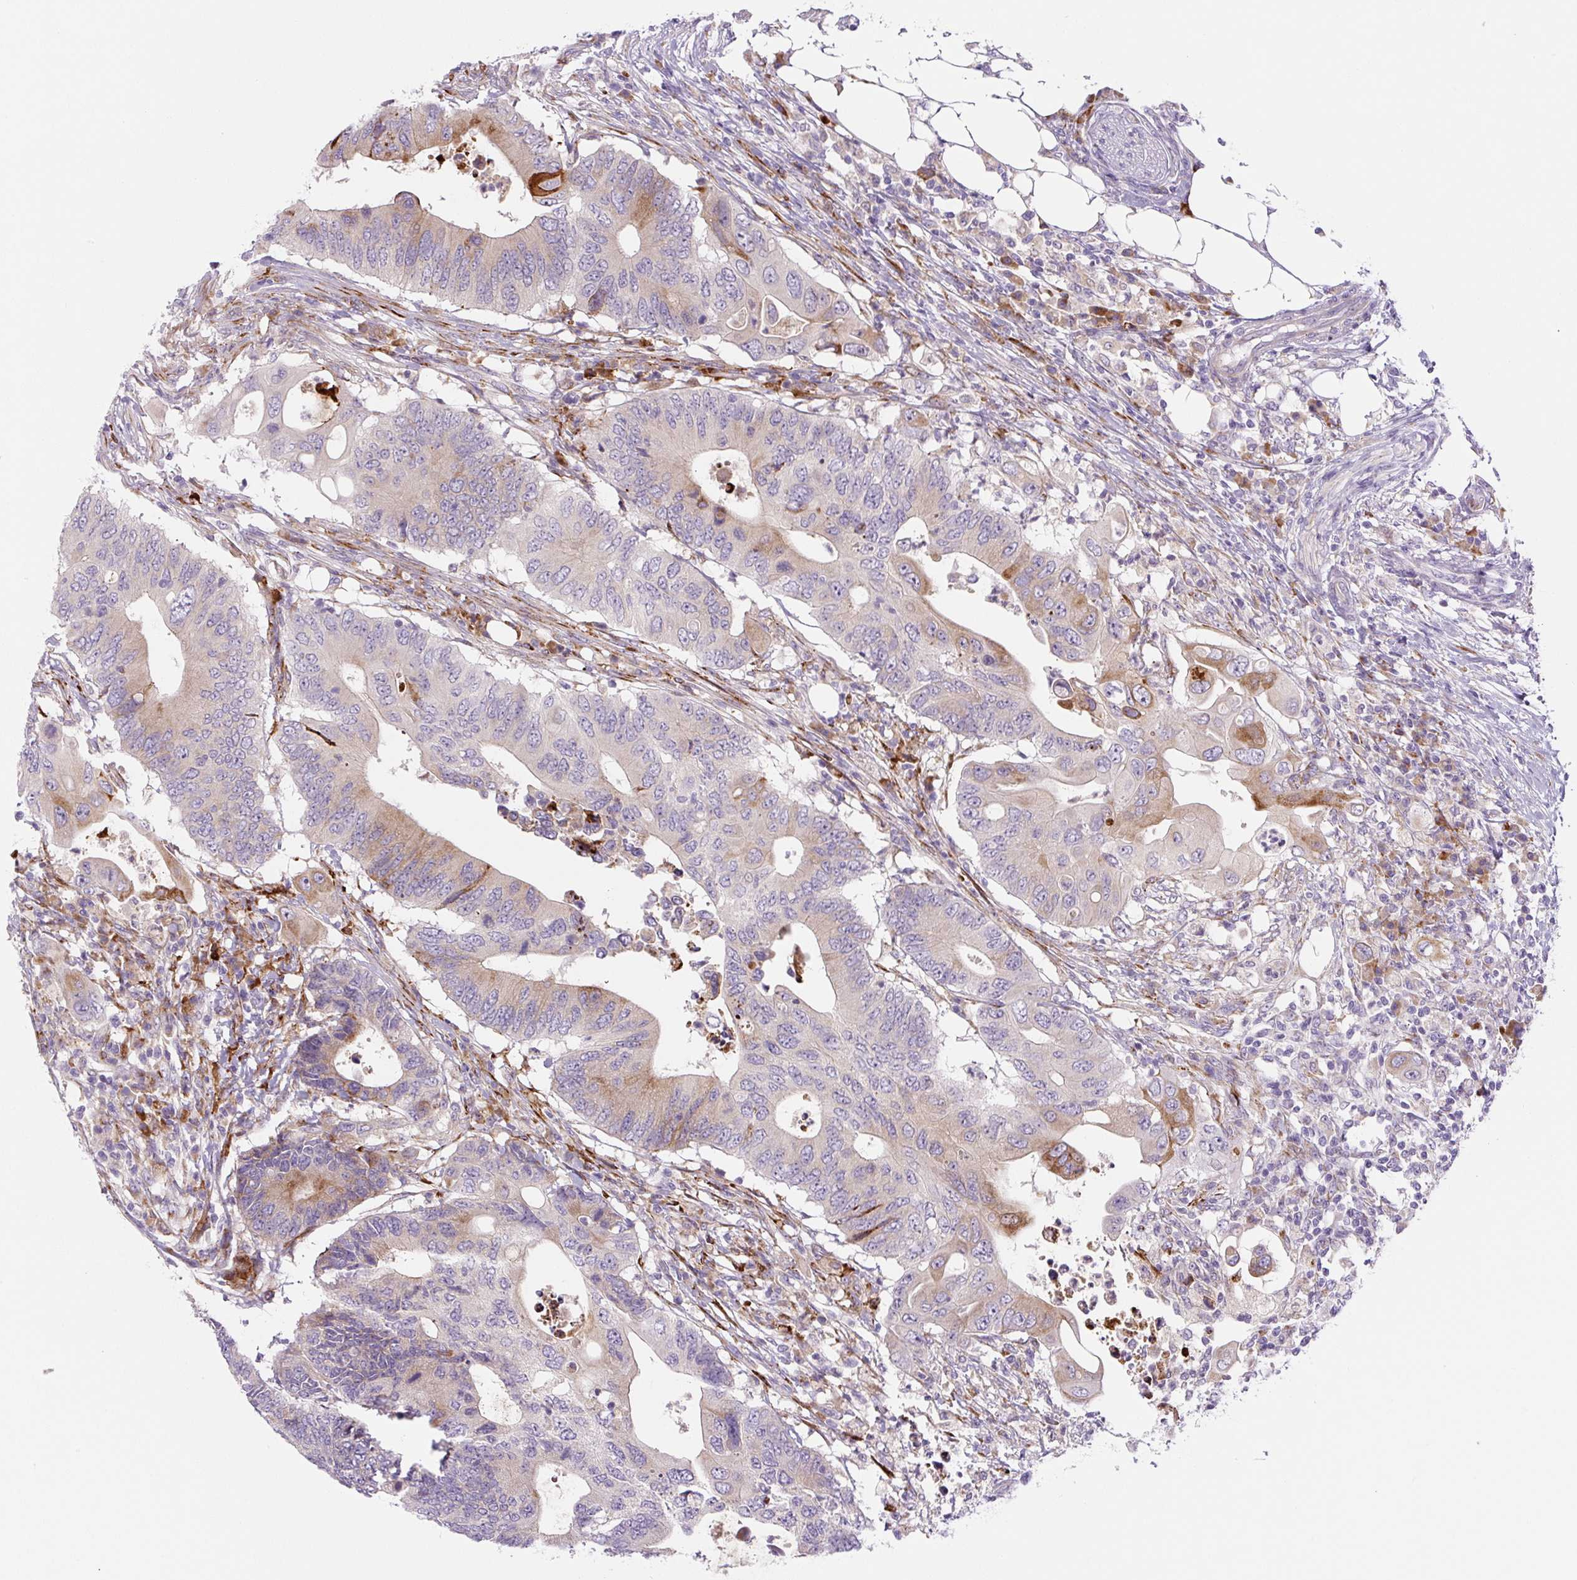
{"staining": {"intensity": "moderate", "quantity": "<25%", "location": "cytoplasmic/membranous"}, "tissue": "colorectal cancer", "cell_type": "Tumor cells", "image_type": "cancer", "snomed": [{"axis": "morphology", "description": "Adenocarcinoma, NOS"}, {"axis": "topography", "description": "Colon"}], "caption": "Immunohistochemical staining of human colorectal cancer displays moderate cytoplasmic/membranous protein staining in about <25% of tumor cells.", "gene": "DISP3", "patient": {"sex": "male", "age": 71}}